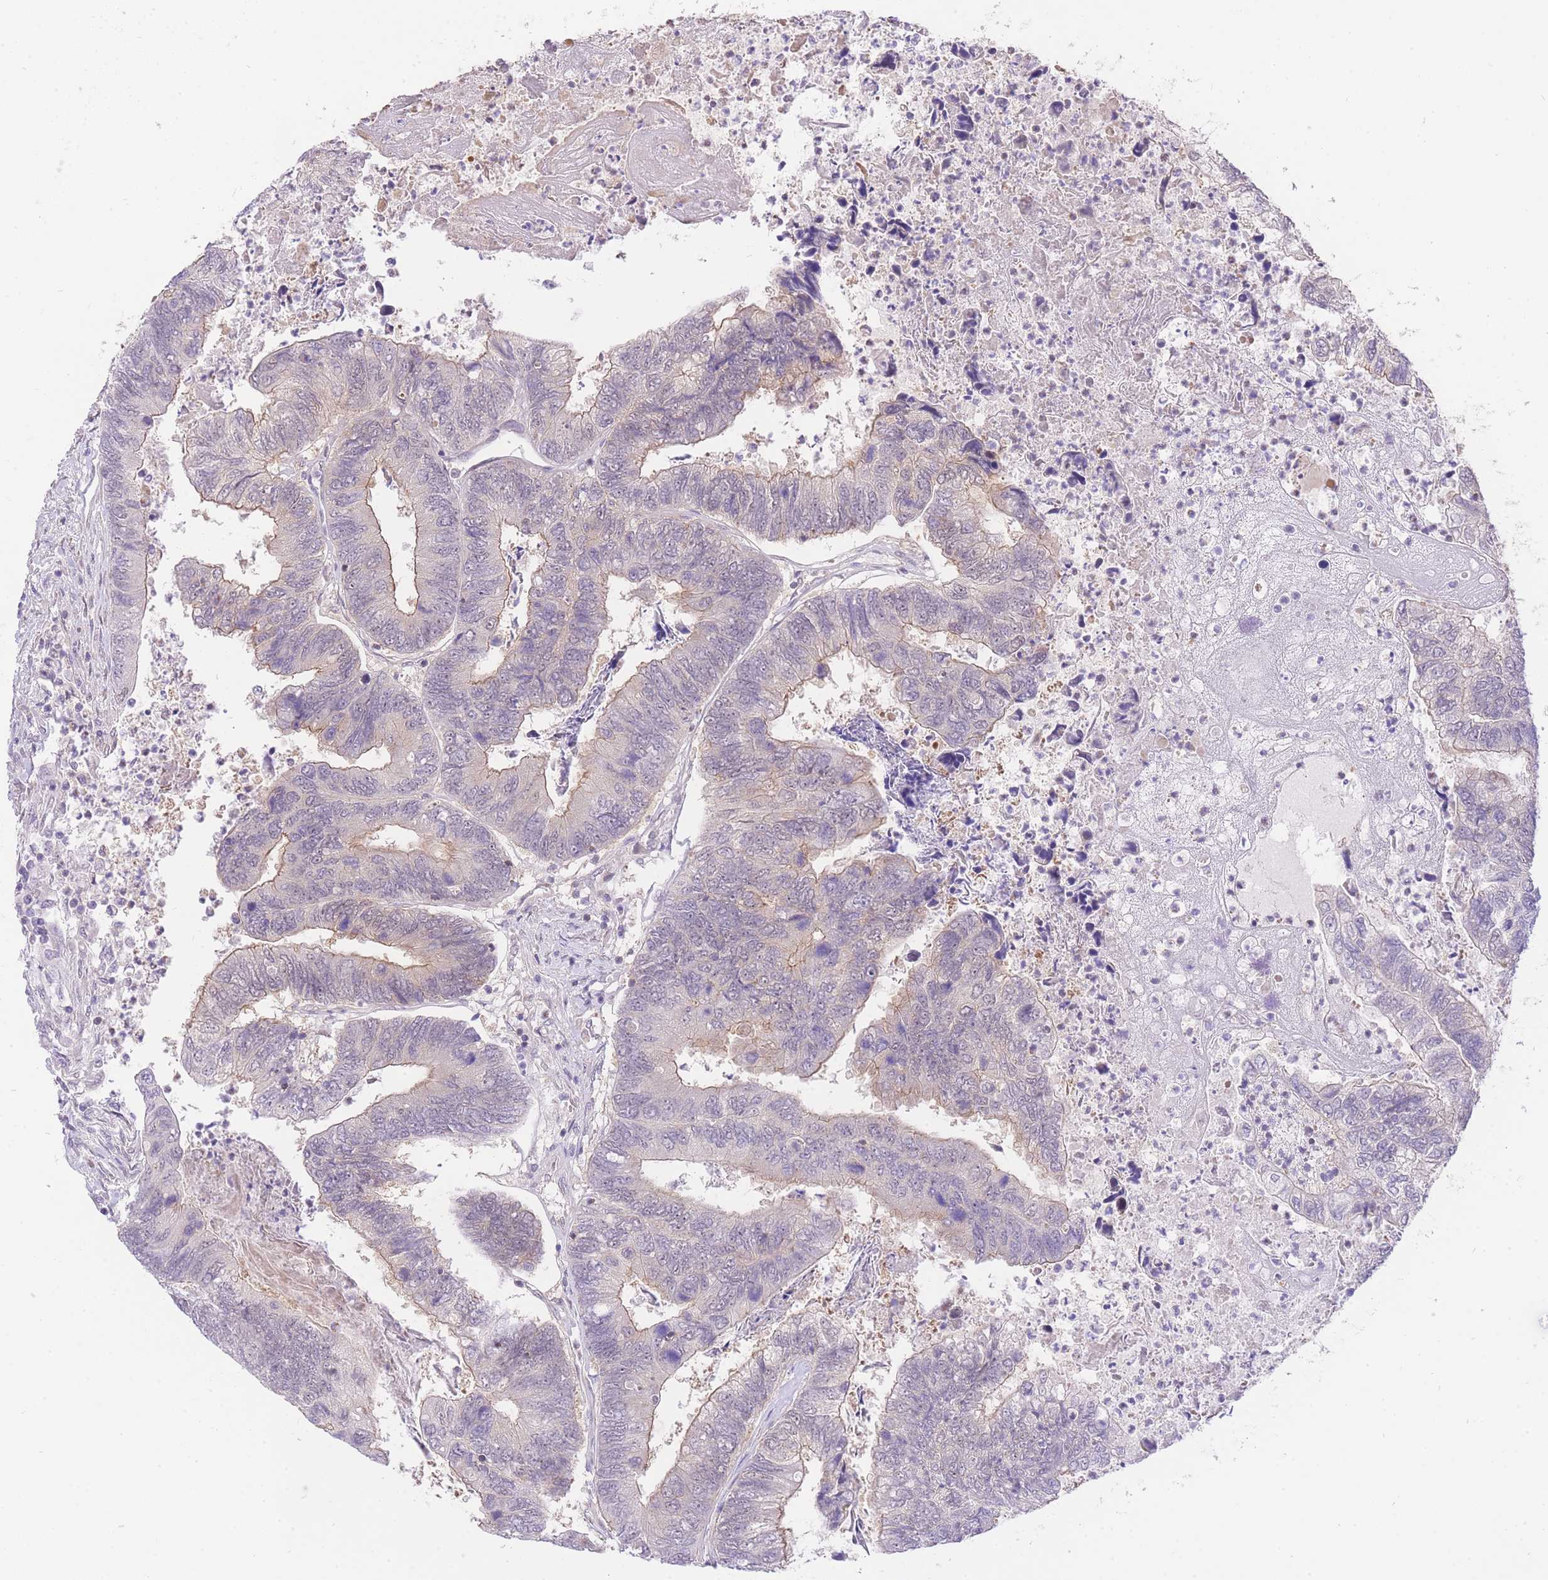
{"staining": {"intensity": "weak", "quantity": "25%-75%", "location": "nuclear"}, "tissue": "colorectal cancer", "cell_type": "Tumor cells", "image_type": "cancer", "snomed": [{"axis": "morphology", "description": "Adenocarcinoma, NOS"}, {"axis": "topography", "description": "Colon"}], "caption": "Immunohistochemical staining of colorectal adenocarcinoma reveals weak nuclear protein staining in about 25%-75% of tumor cells. (Brightfield microscopy of DAB IHC at high magnification).", "gene": "UBXN7", "patient": {"sex": "female", "age": 67}}